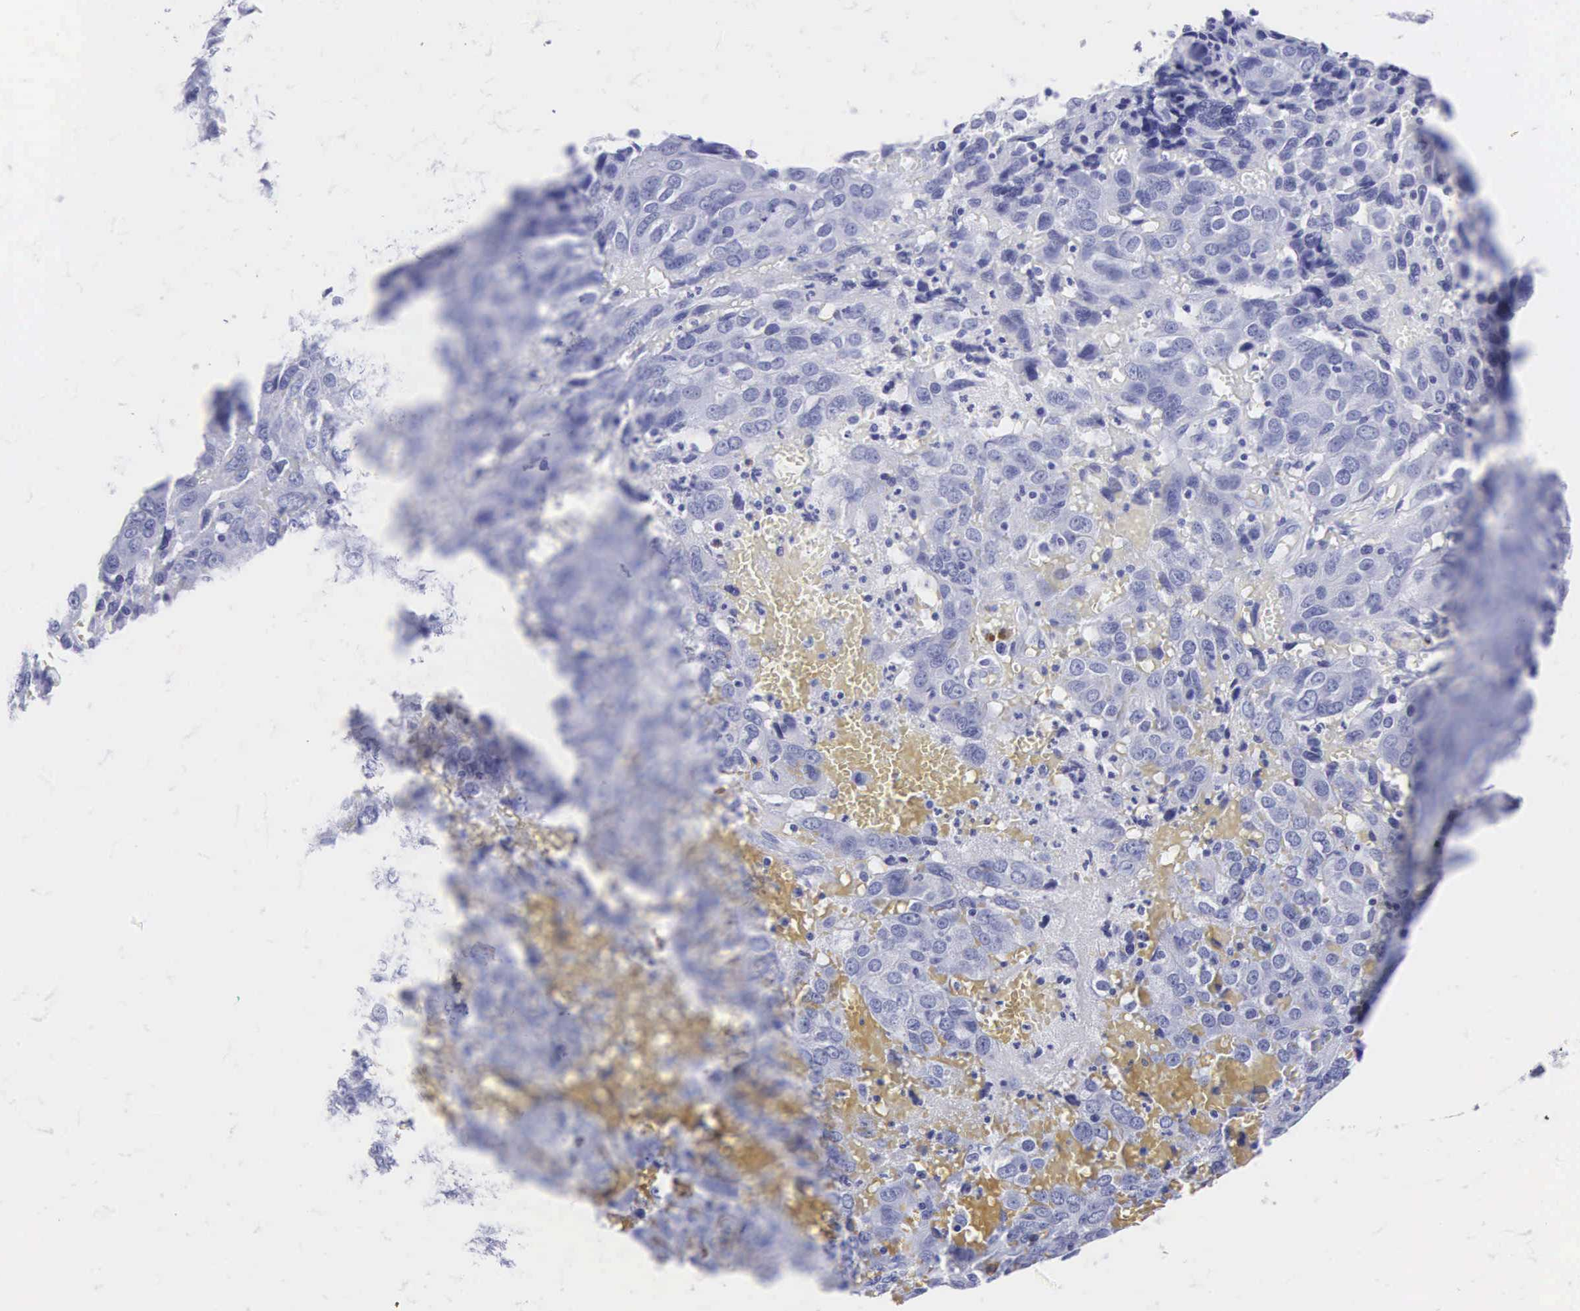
{"staining": {"intensity": "negative", "quantity": "none", "location": "none"}, "tissue": "ovarian cancer", "cell_type": "Tumor cells", "image_type": "cancer", "snomed": [{"axis": "morphology", "description": "Carcinoma, endometroid"}, {"axis": "topography", "description": "Ovary"}], "caption": "A micrograph of ovarian cancer stained for a protein demonstrates no brown staining in tumor cells.", "gene": "INS", "patient": {"sex": "female", "age": 75}}